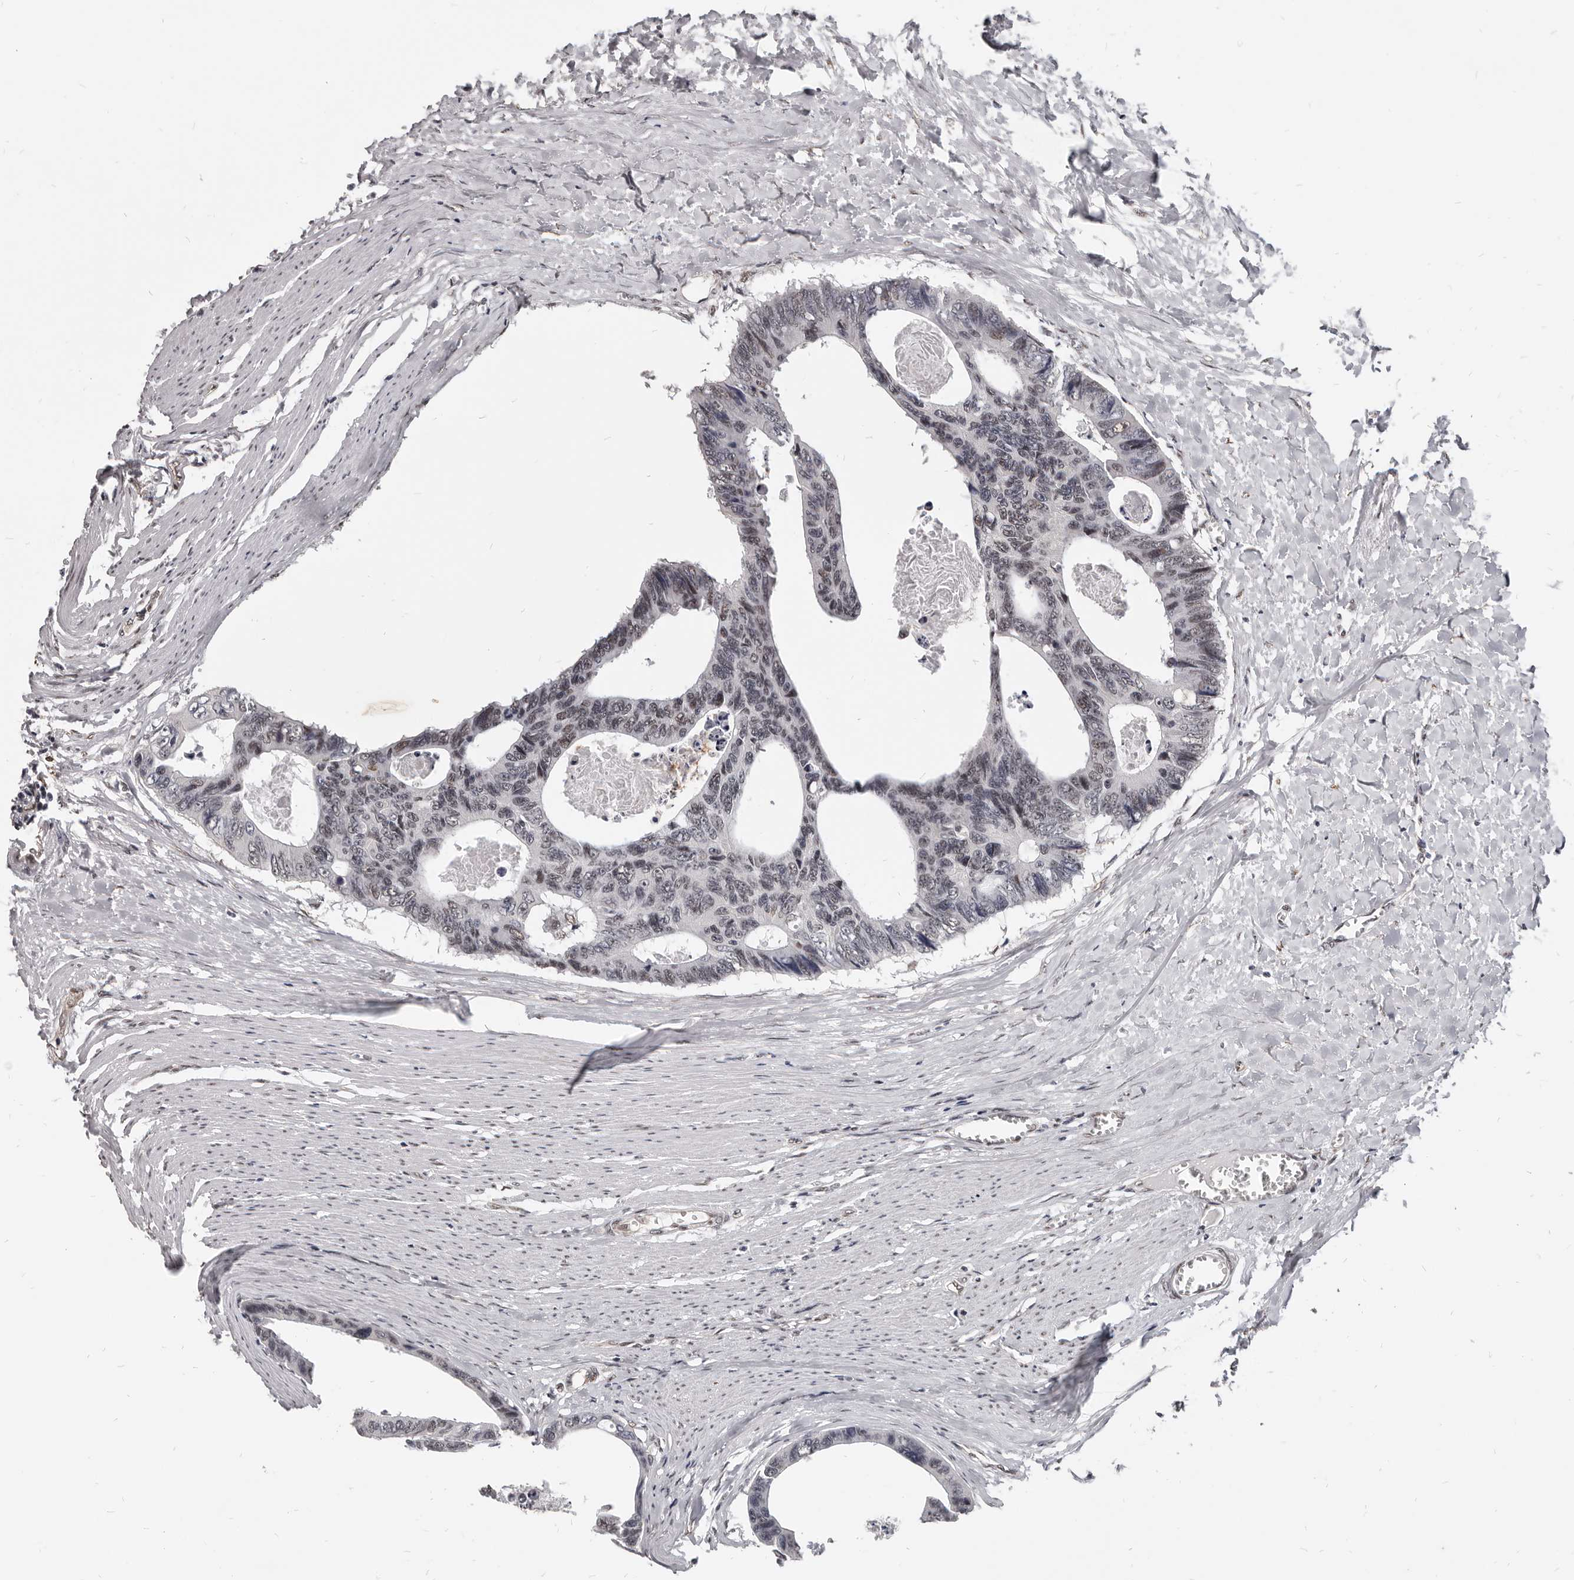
{"staining": {"intensity": "weak", "quantity": "<25%", "location": "nuclear"}, "tissue": "colorectal cancer", "cell_type": "Tumor cells", "image_type": "cancer", "snomed": [{"axis": "morphology", "description": "Adenocarcinoma, NOS"}, {"axis": "topography", "description": "Colon"}], "caption": "A photomicrograph of human colorectal cancer is negative for staining in tumor cells. Brightfield microscopy of immunohistochemistry (IHC) stained with DAB (brown) and hematoxylin (blue), captured at high magnification.", "gene": "ATF5", "patient": {"sex": "female", "age": 55}}